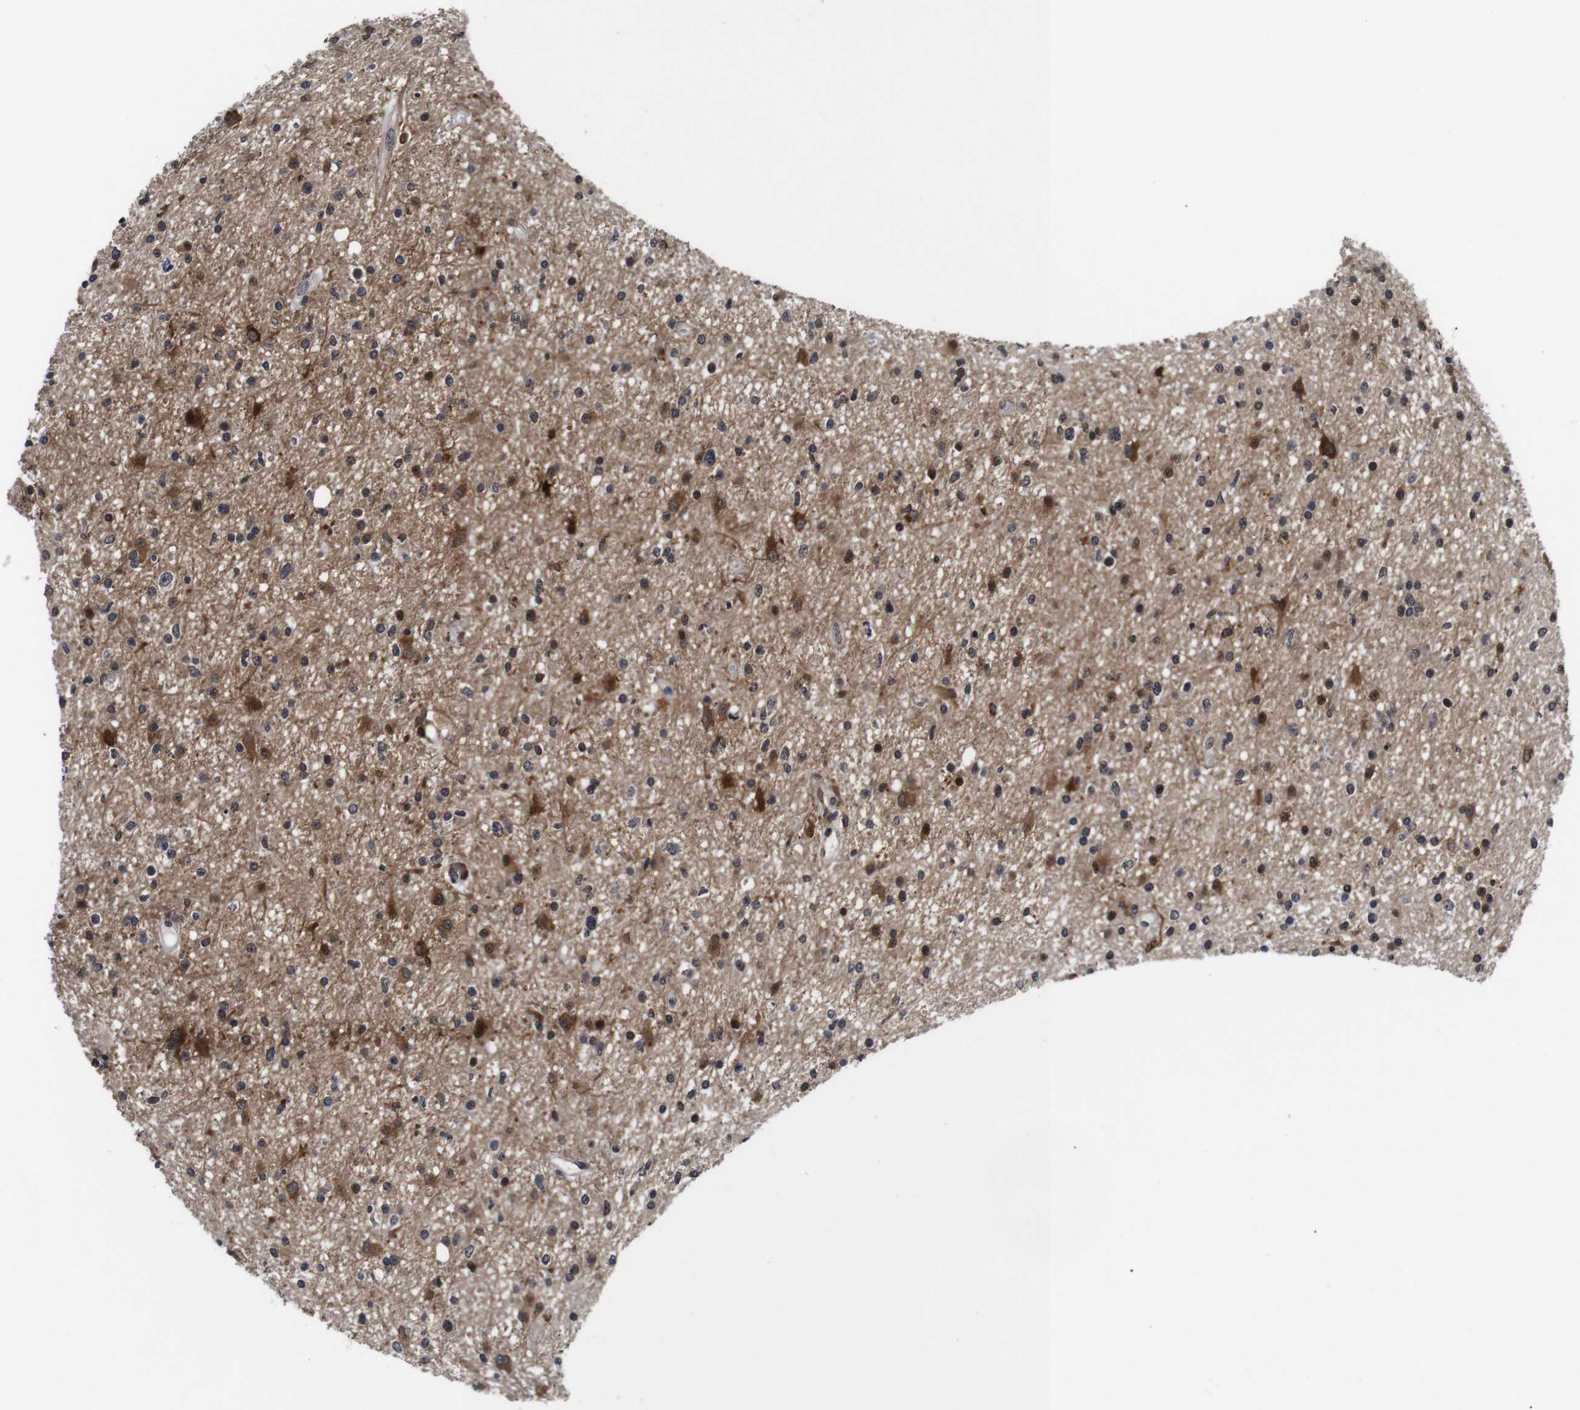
{"staining": {"intensity": "strong", "quantity": "25%-75%", "location": "cytoplasmic/membranous,nuclear"}, "tissue": "glioma", "cell_type": "Tumor cells", "image_type": "cancer", "snomed": [{"axis": "morphology", "description": "Glioma, malignant, High grade"}, {"axis": "topography", "description": "Brain"}], "caption": "Strong cytoplasmic/membranous and nuclear protein staining is appreciated in approximately 25%-75% of tumor cells in glioma. (IHC, brightfield microscopy, high magnification).", "gene": "EIF4G1", "patient": {"sex": "male", "age": 33}}